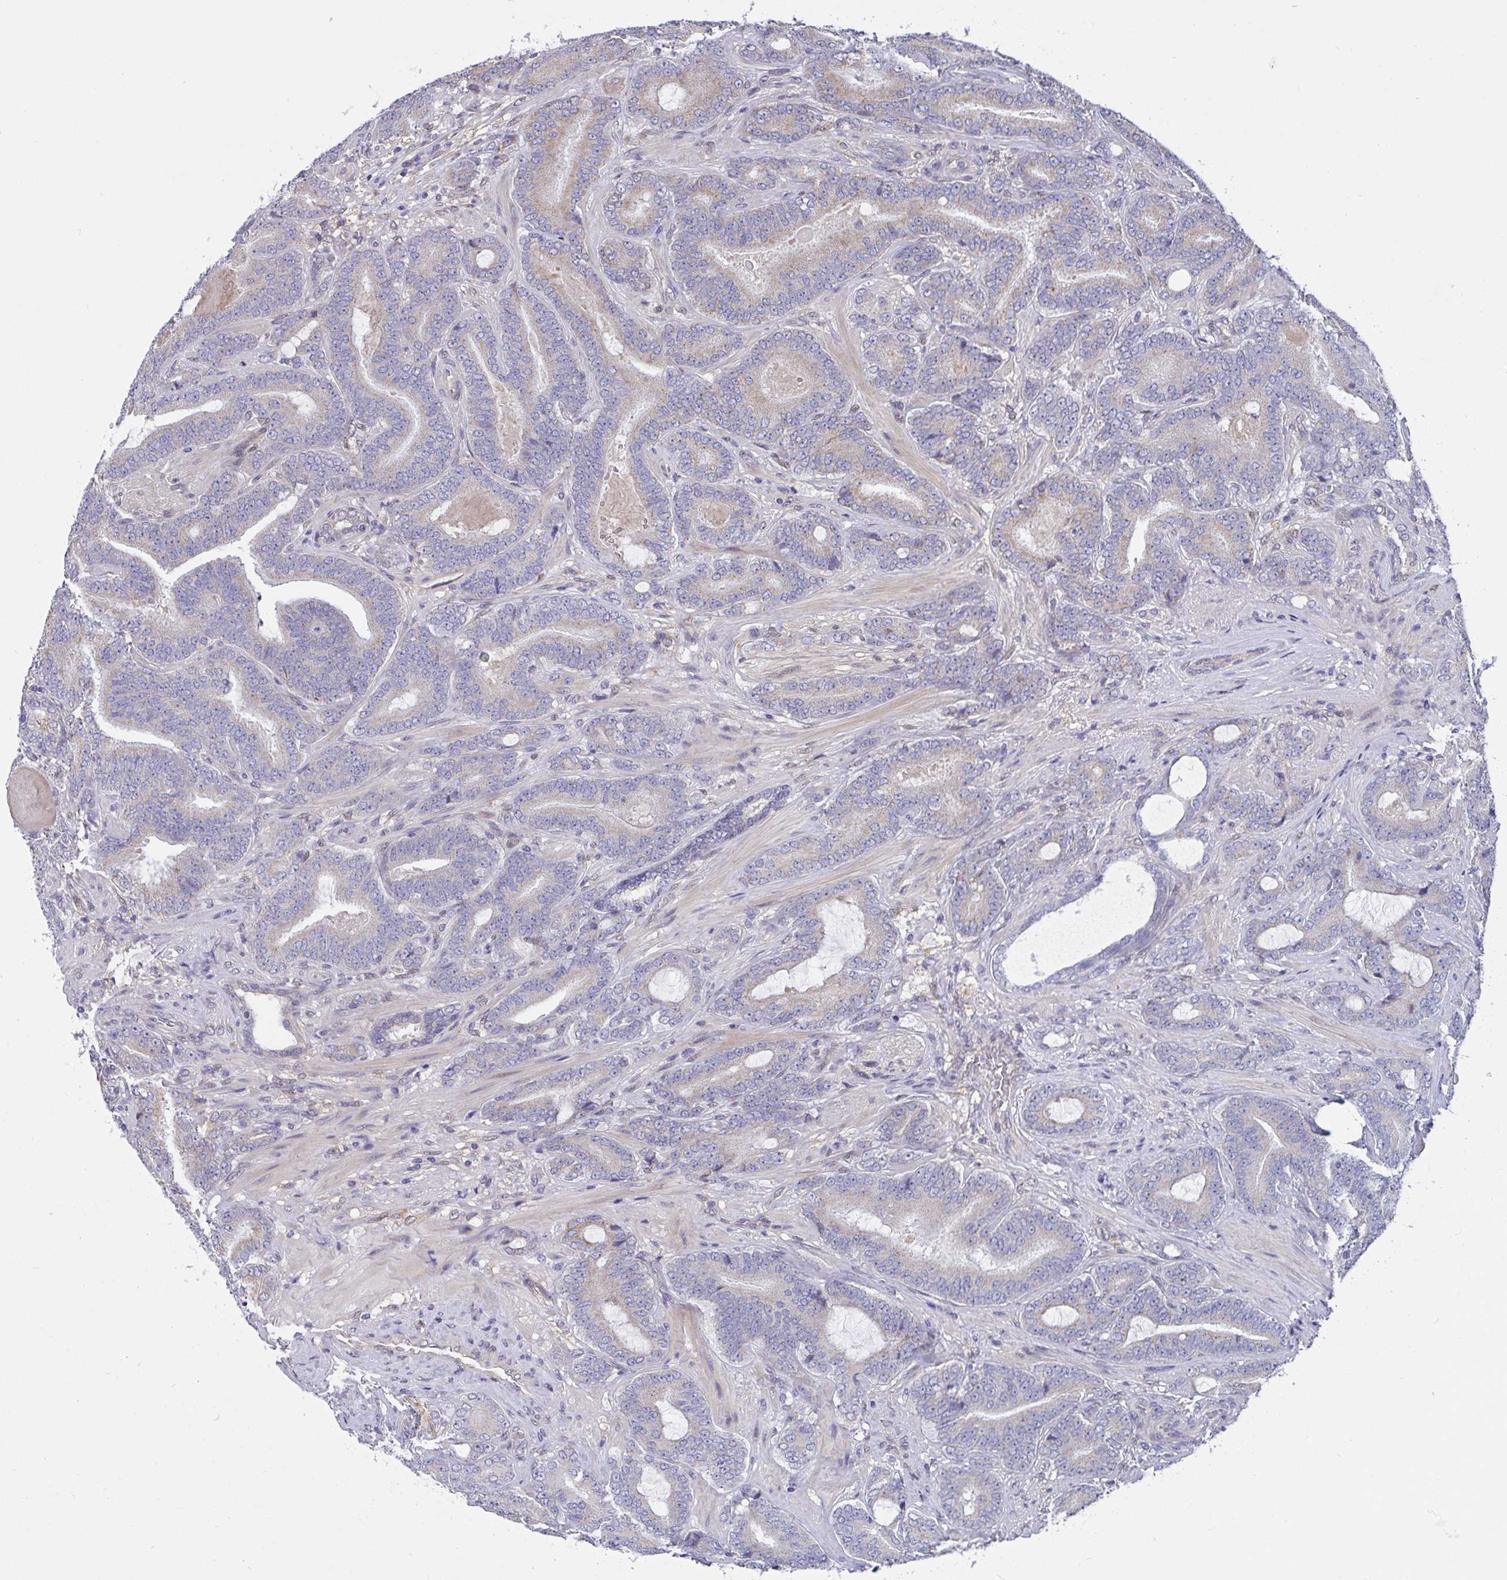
{"staining": {"intensity": "weak", "quantity": "25%-75%", "location": "cytoplasmic/membranous"}, "tissue": "prostate cancer", "cell_type": "Tumor cells", "image_type": "cancer", "snomed": [{"axis": "morphology", "description": "Adenocarcinoma, High grade"}, {"axis": "topography", "description": "Prostate"}], "caption": "The immunohistochemical stain labels weak cytoplasmic/membranous expression in tumor cells of prostate cancer tissue.", "gene": "L3HYPDH", "patient": {"sex": "male", "age": 62}}